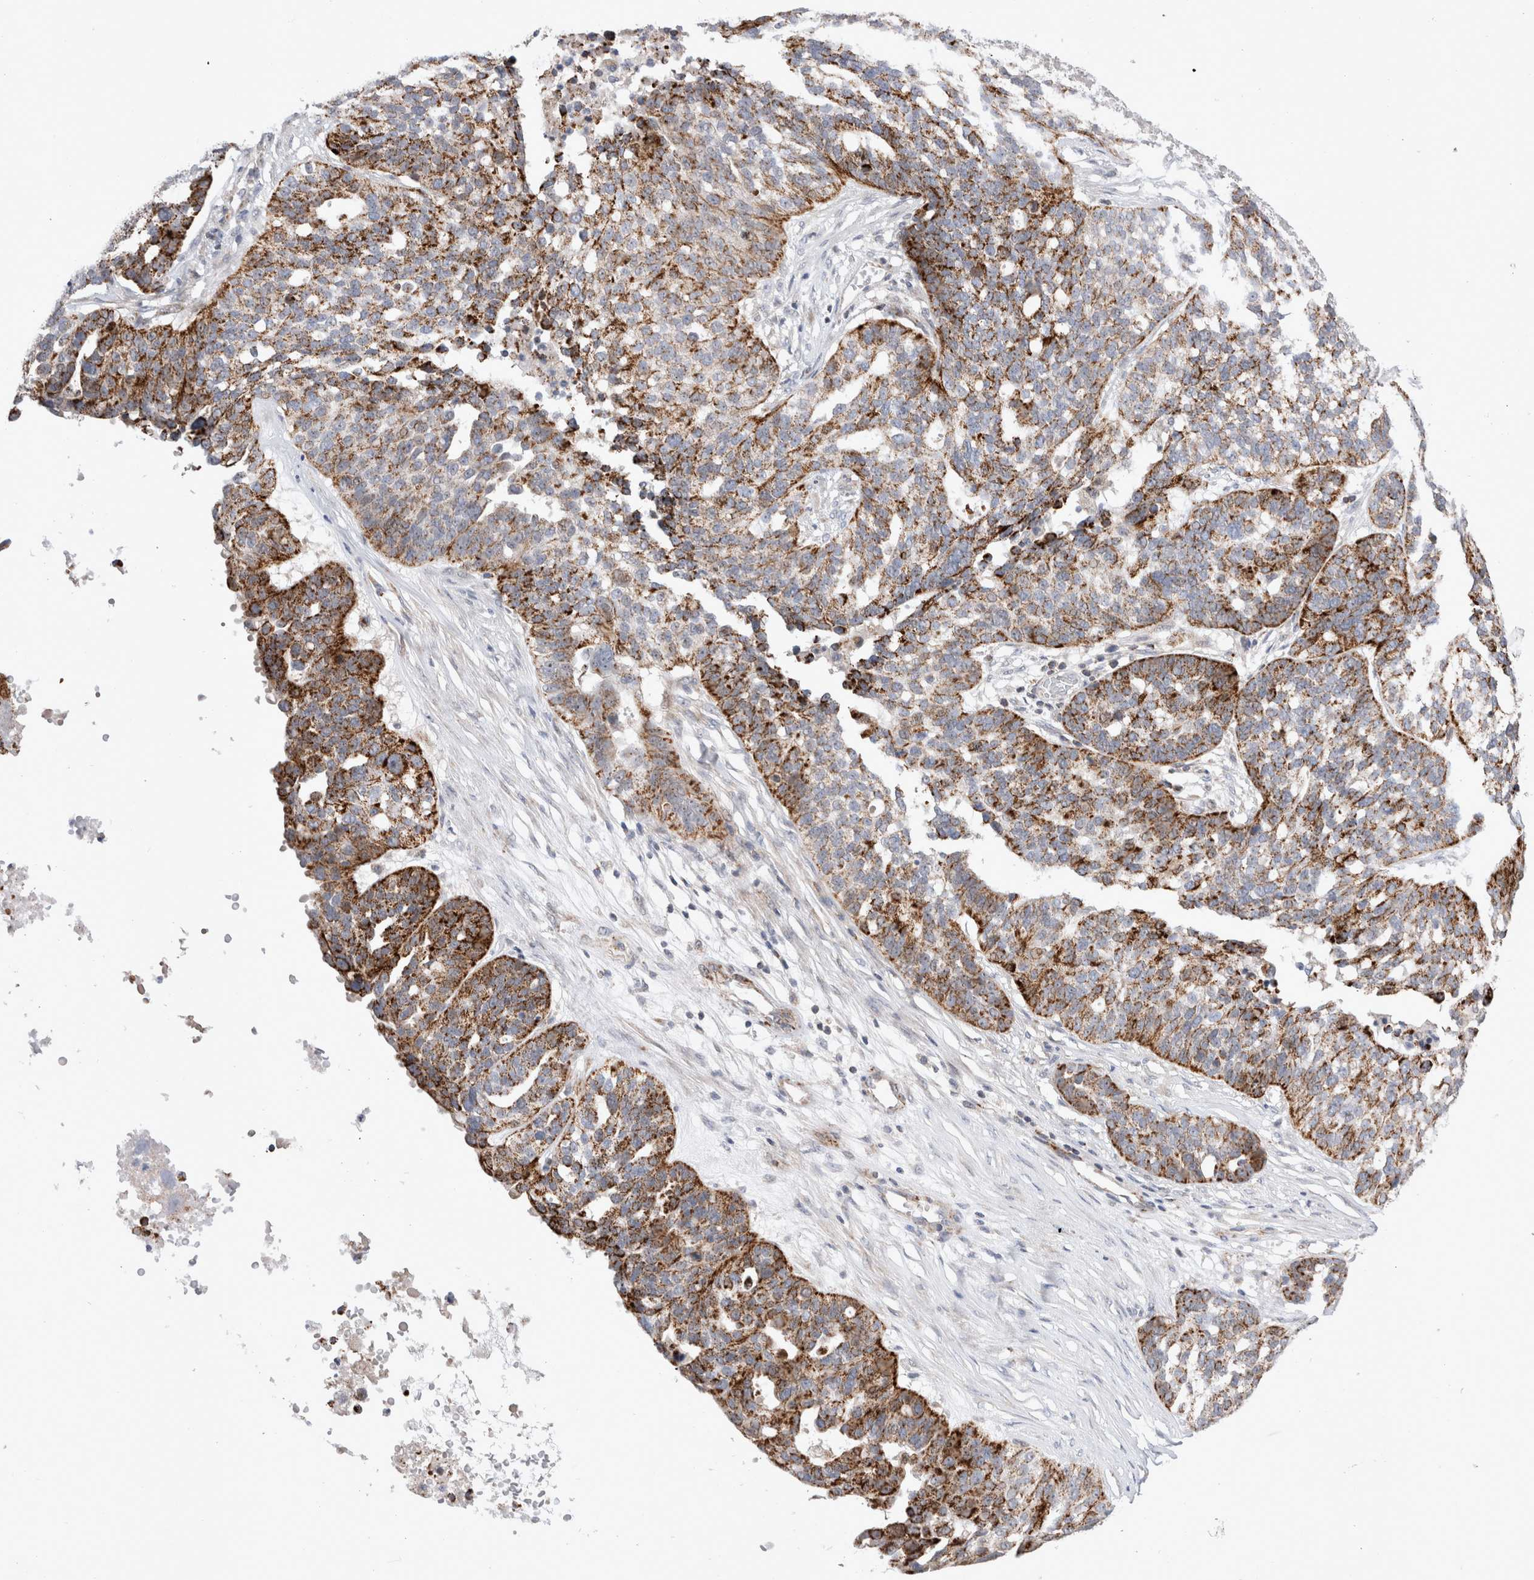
{"staining": {"intensity": "strong", "quantity": ">75%", "location": "cytoplasmic/membranous"}, "tissue": "ovarian cancer", "cell_type": "Tumor cells", "image_type": "cancer", "snomed": [{"axis": "morphology", "description": "Cystadenocarcinoma, serous, NOS"}, {"axis": "topography", "description": "Ovary"}], "caption": "Human serous cystadenocarcinoma (ovarian) stained for a protein (brown) exhibits strong cytoplasmic/membranous positive positivity in approximately >75% of tumor cells.", "gene": "CHADL", "patient": {"sex": "female", "age": 59}}